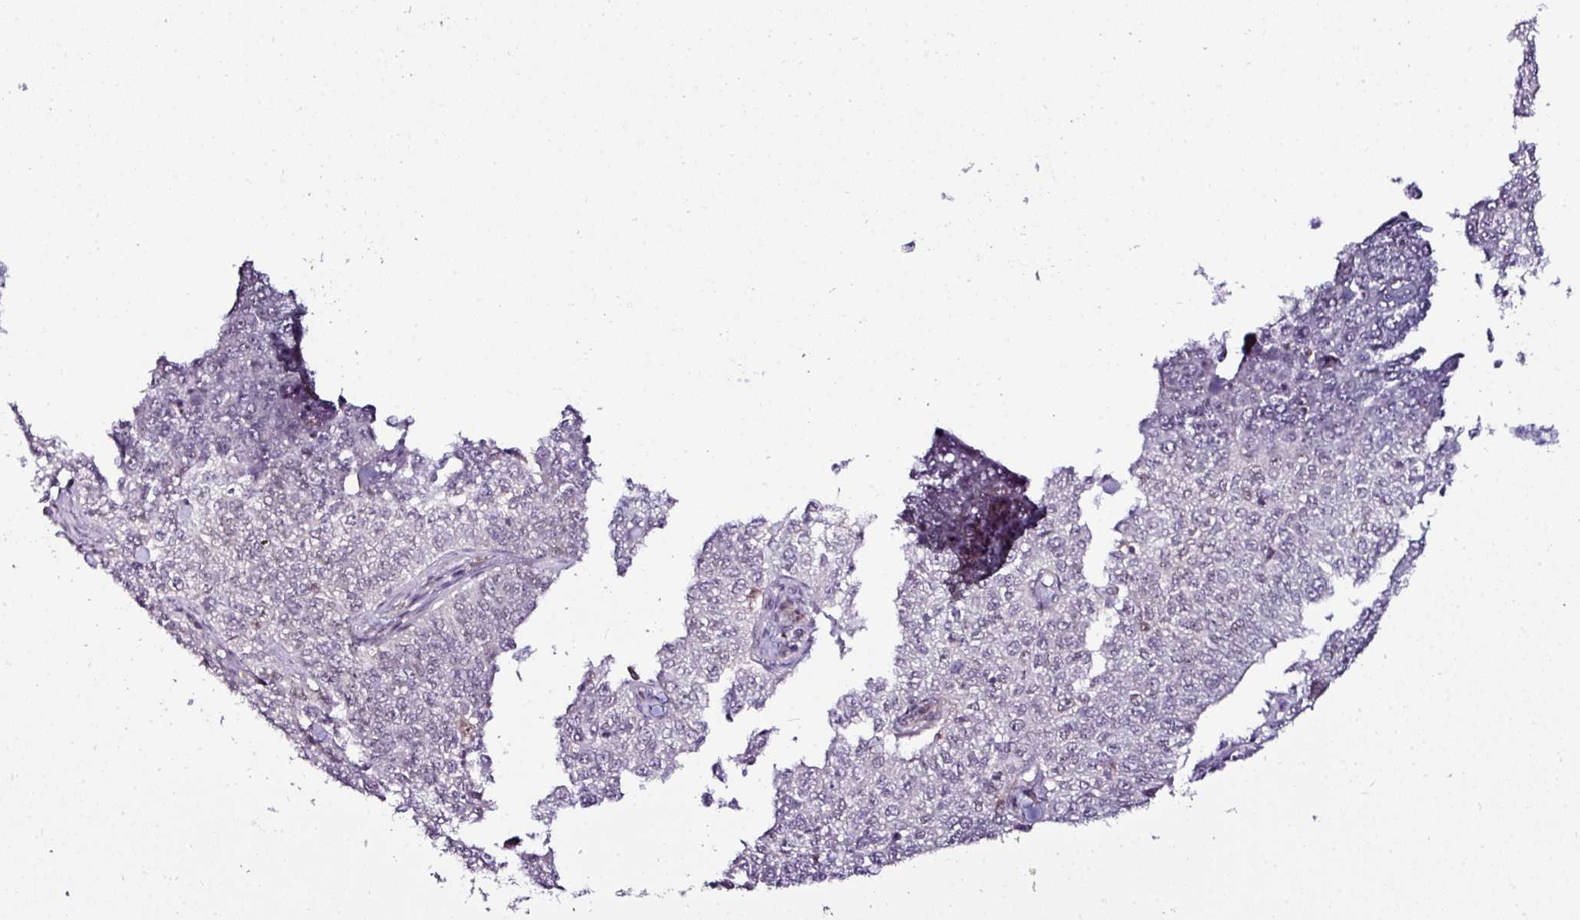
{"staining": {"intensity": "negative", "quantity": "none", "location": "none"}, "tissue": "cervical cancer", "cell_type": "Tumor cells", "image_type": "cancer", "snomed": [{"axis": "morphology", "description": "Squamous cell carcinoma, NOS"}, {"axis": "topography", "description": "Cervix"}], "caption": "Squamous cell carcinoma (cervical) was stained to show a protein in brown. There is no significant staining in tumor cells. (DAB (3,3'-diaminobenzidine) immunohistochemistry (IHC), high magnification).", "gene": "KLF16", "patient": {"sex": "female", "age": 35}}